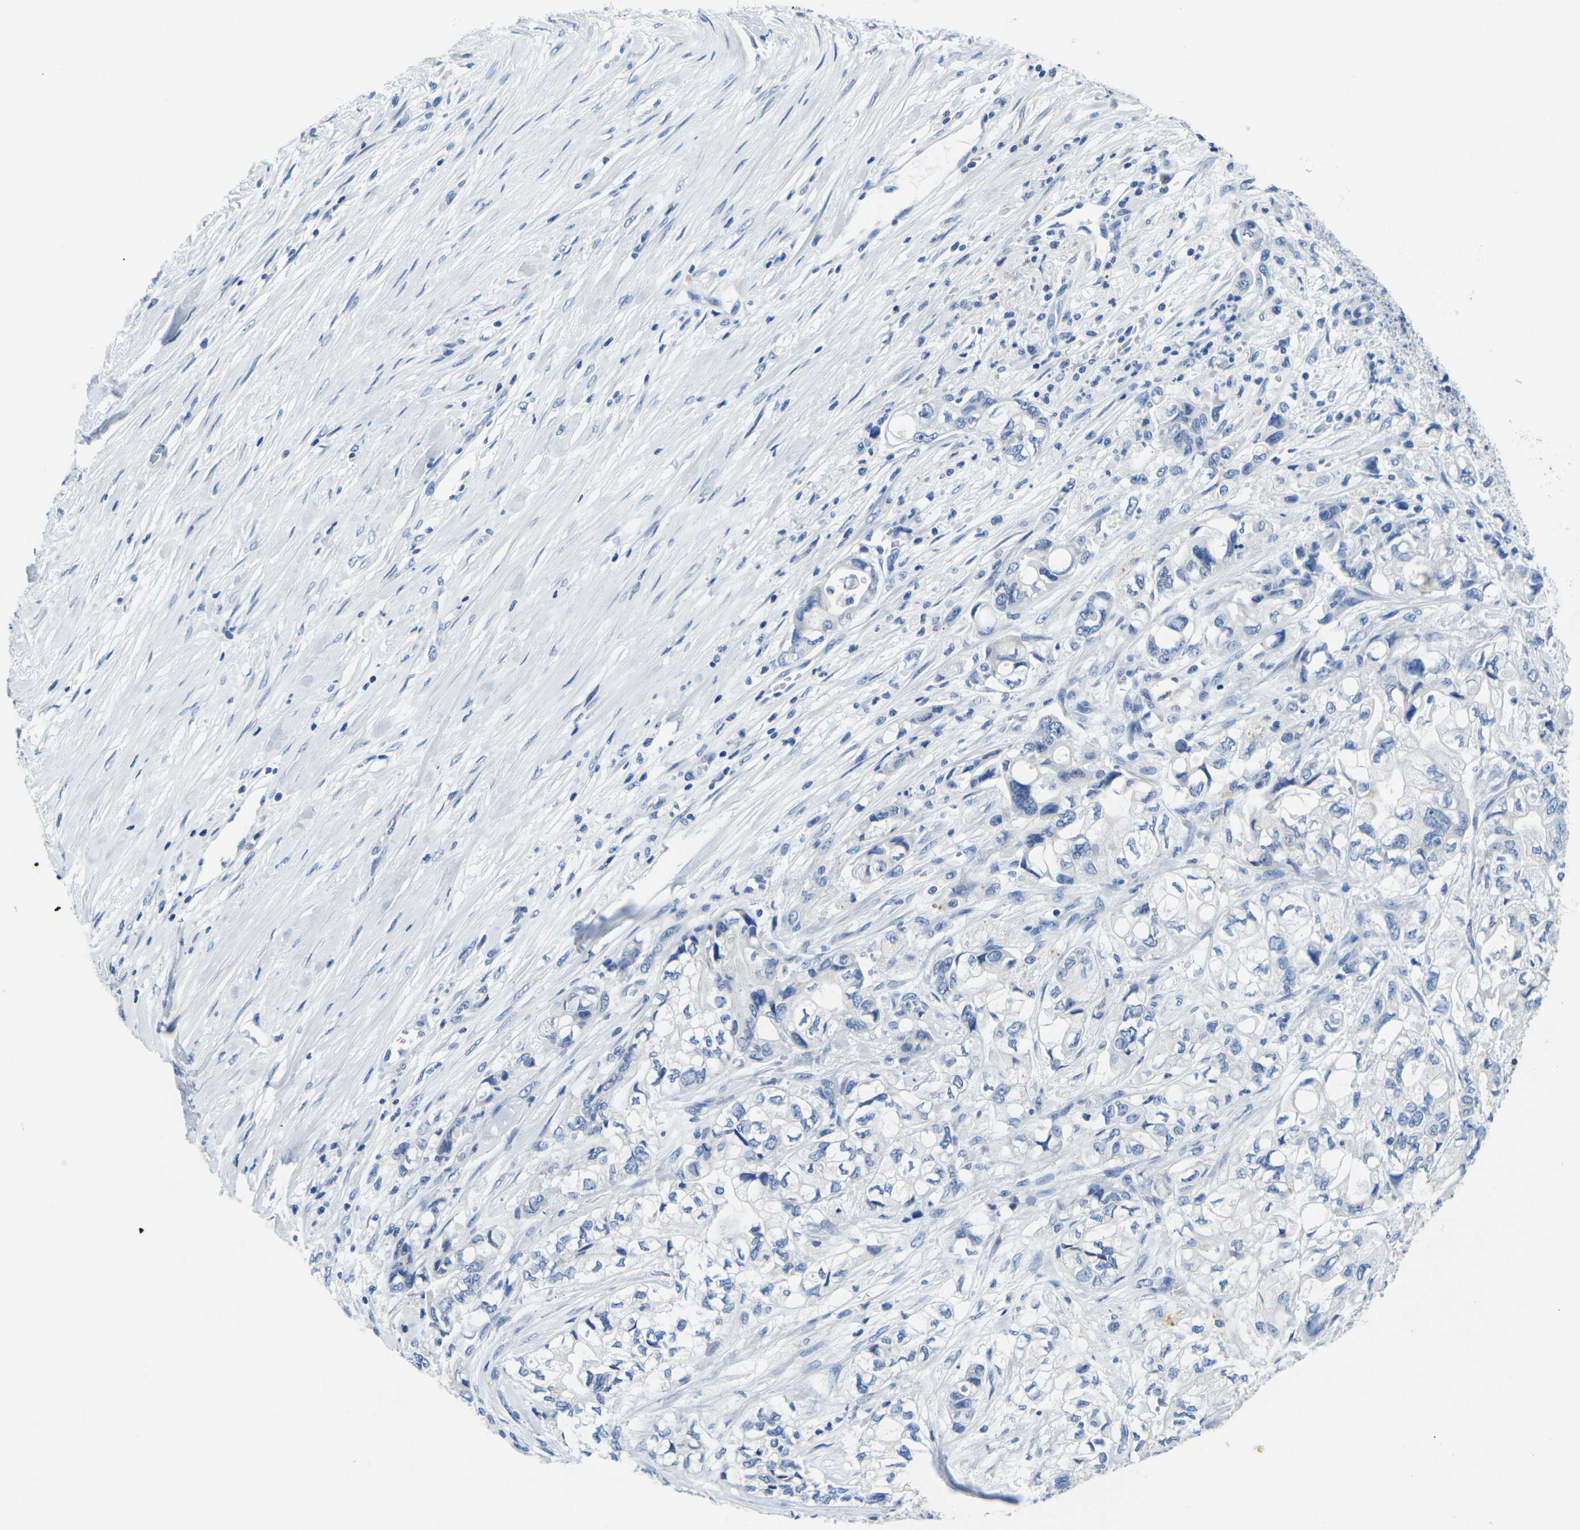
{"staining": {"intensity": "negative", "quantity": "none", "location": "none"}, "tissue": "pancreatic cancer", "cell_type": "Tumor cells", "image_type": "cancer", "snomed": [{"axis": "morphology", "description": "Adenocarcinoma, NOS"}, {"axis": "topography", "description": "Pancreas"}], "caption": "Immunohistochemical staining of human pancreatic adenocarcinoma shows no significant staining in tumor cells. (DAB (3,3'-diaminobenzidine) immunohistochemistry (IHC) visualized using brightfield microscopy, high magnification).", "gene": "FAM3D", "patient": {"sex": "male", "age": 79}}